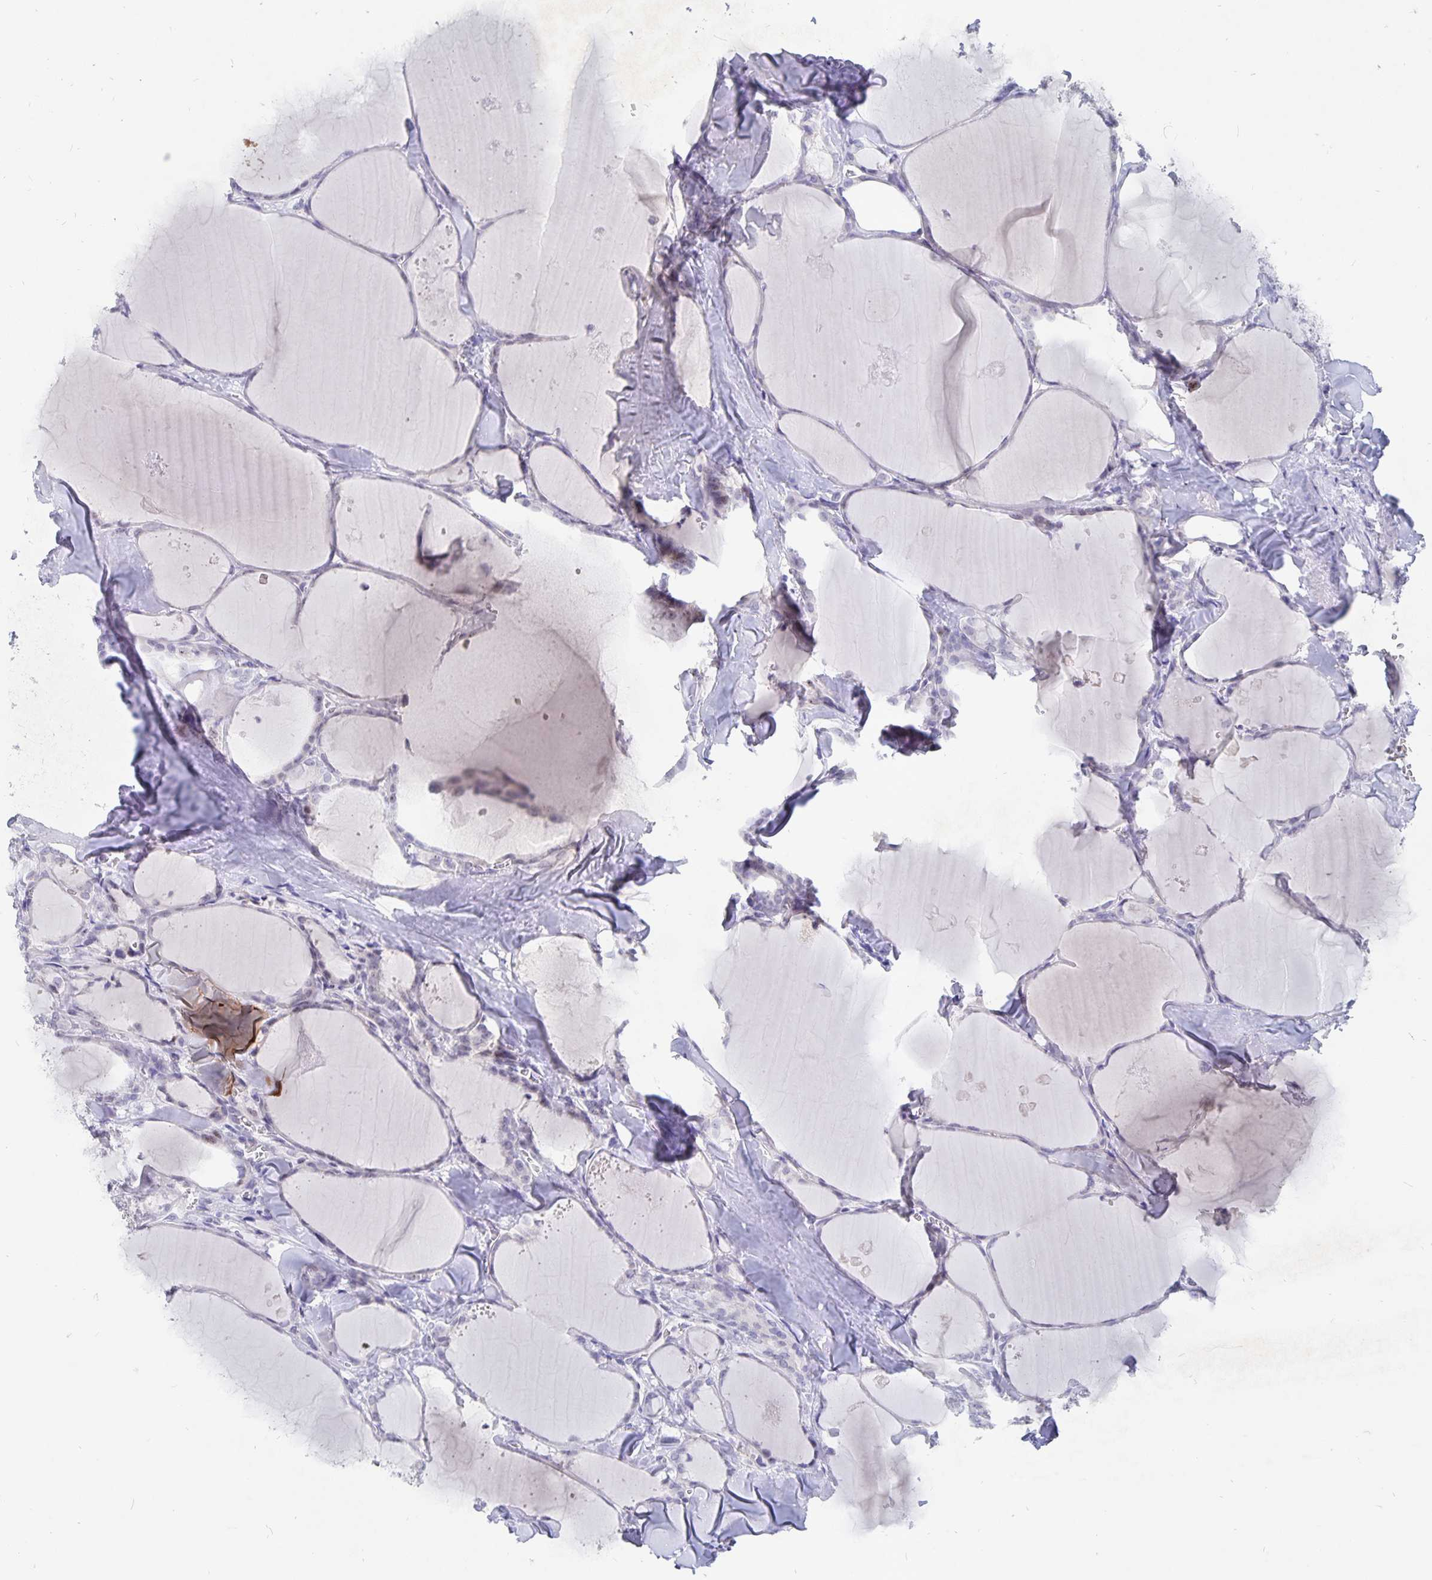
{"staining": {"intensity": "negative", "quantity": "none", "location": "none"}, "tissue": "thyroid cancer", "cell_type": "Tumor cells", "image_type": "cancer", "snomed": [{"axis": "morphology", "description": "Papillary adenocarcinoma, NOS"}, {"axis": "topography", "description": "Thyroid gland"}], "caption": "The micrograph shows no staining of tumor cells in thyroid papillary adenocarcinoma.", "gene": "SMOC1", "patient": {"sex": "male", "age": 30}}